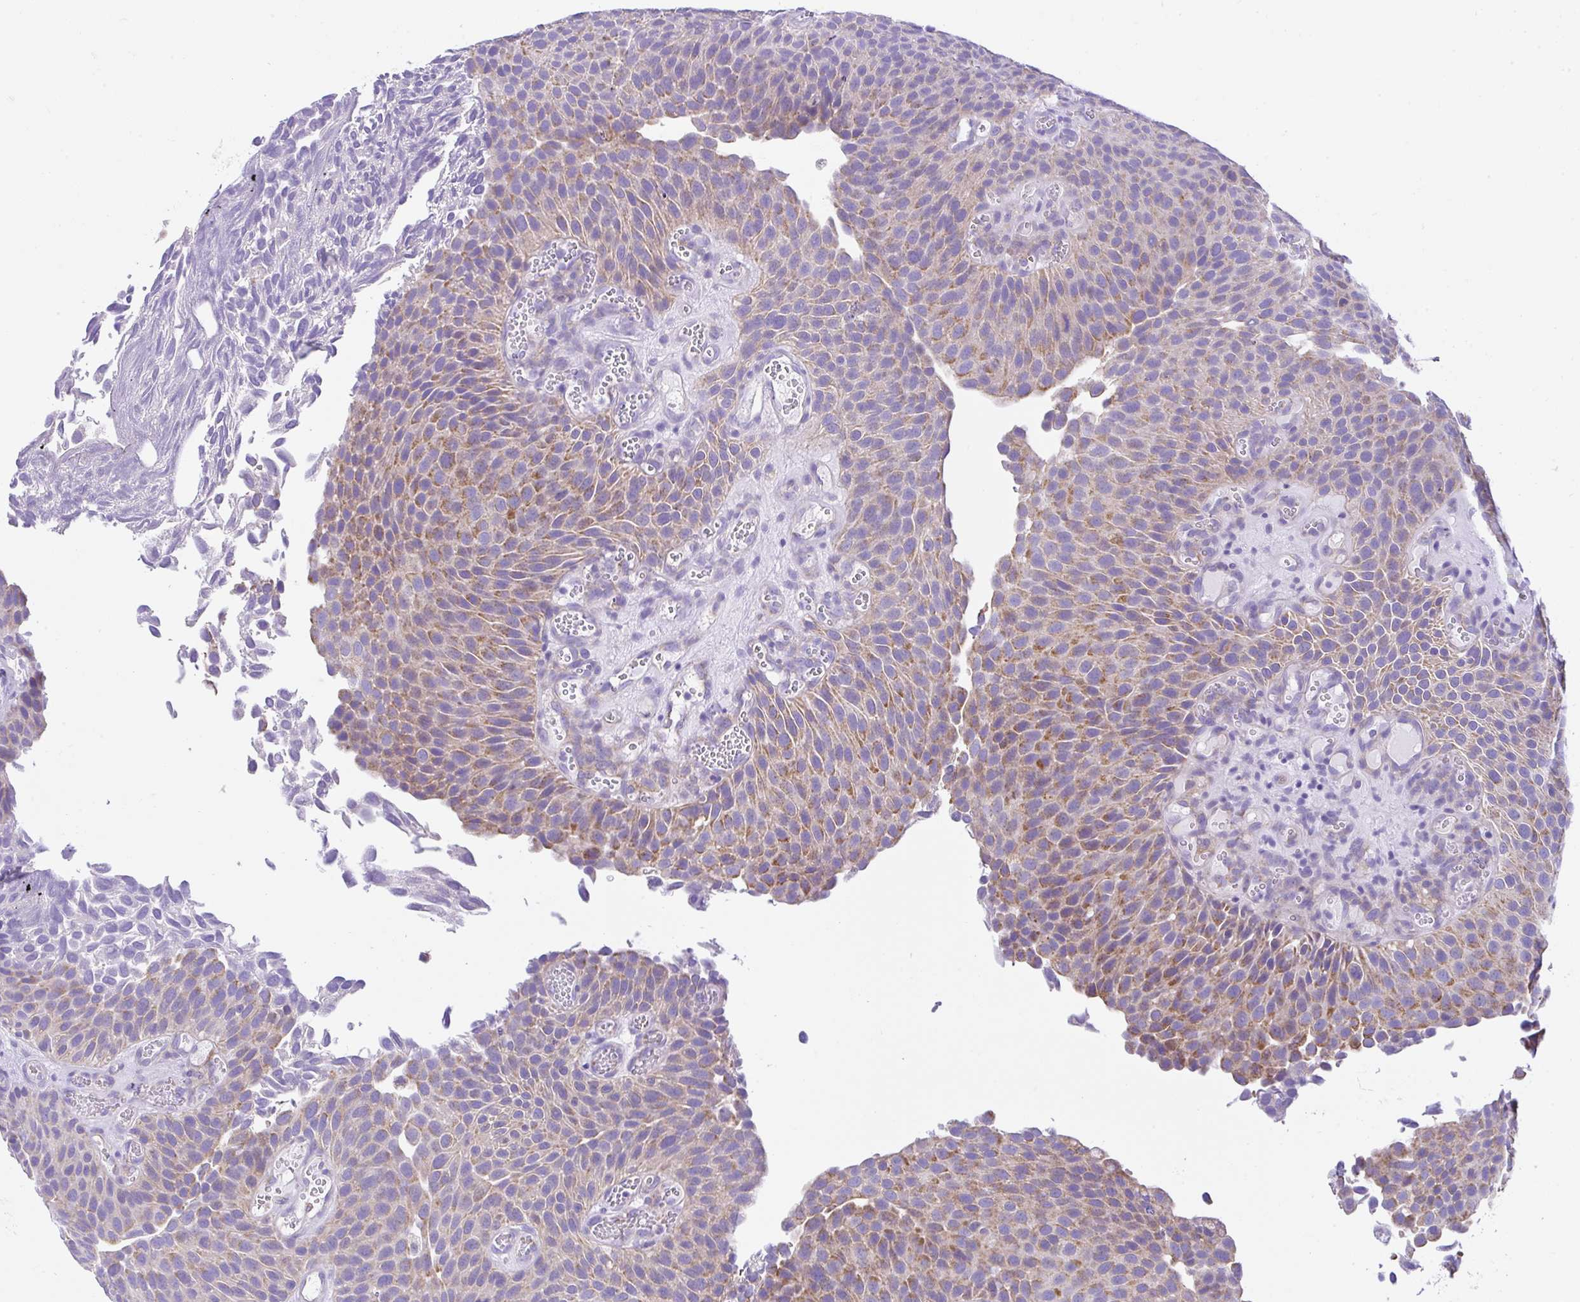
{"staining": {"intensity": "moderate", "quantity": "25%-75%", "location": "cytoplasmic/membranous"}, "tissue": "urothelial cancer", "cell_type": "Tumor cells", "image_type": "cancer", "snomed": [{"axis": "morphology", "description": "Urothelial carcinoma, Low grade"}, {"axis": "topography", "description": "Urinary bladder"}], "caption": "Urothelial carcinoma (low-grade) was stained to show a protein in brown. There is medium levels of moderate cytoplasmic/membranous expression in about 25%-75% of tumor cells. (Stains: DAB in brown, nuclei in blue, Microscopy: brightfield microscopy at high magnification).", "gene": "SLC13A1", "patient": {"sex": "male", "age": 89}}